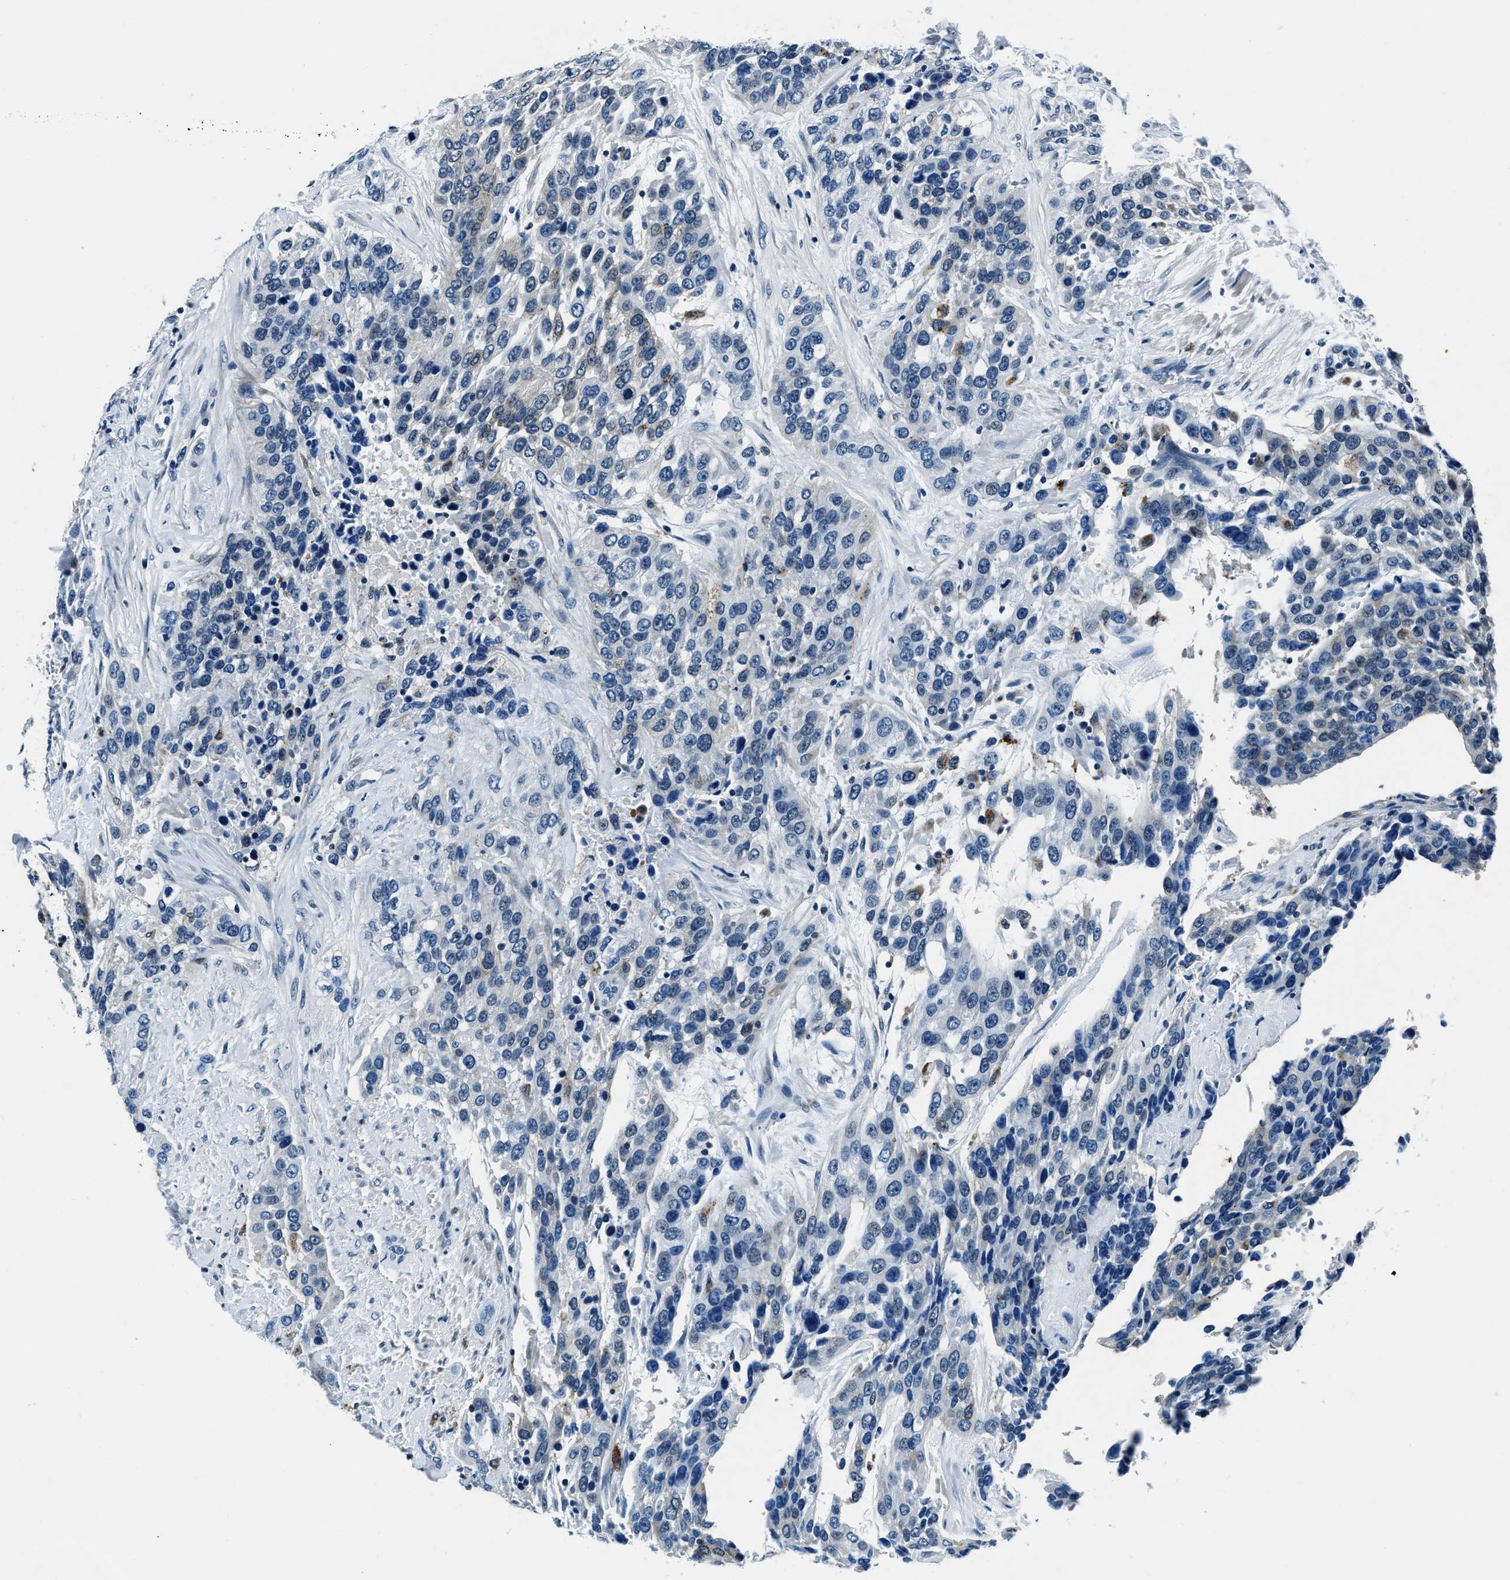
{"staining": {"intensity": "negative", "quantity": "none", "location": "none"}, "tissue": "urothelial cancer", "cell_type": "Tumor cells", "image_type": "cancer", "snomed": [{"axis": "morphology", "description": "Urothelial carcinoma, High grade"}, {"axis": "topography", "description": "Urinary bladder"}], "caption": "This is an immunohistochemistry (IHC) micrograph of high-grade urothelial carcinoma. There is no expression in tumor cells.", "gene": "PTPDC1", "patient": {"sex": "female", "age": 80}}